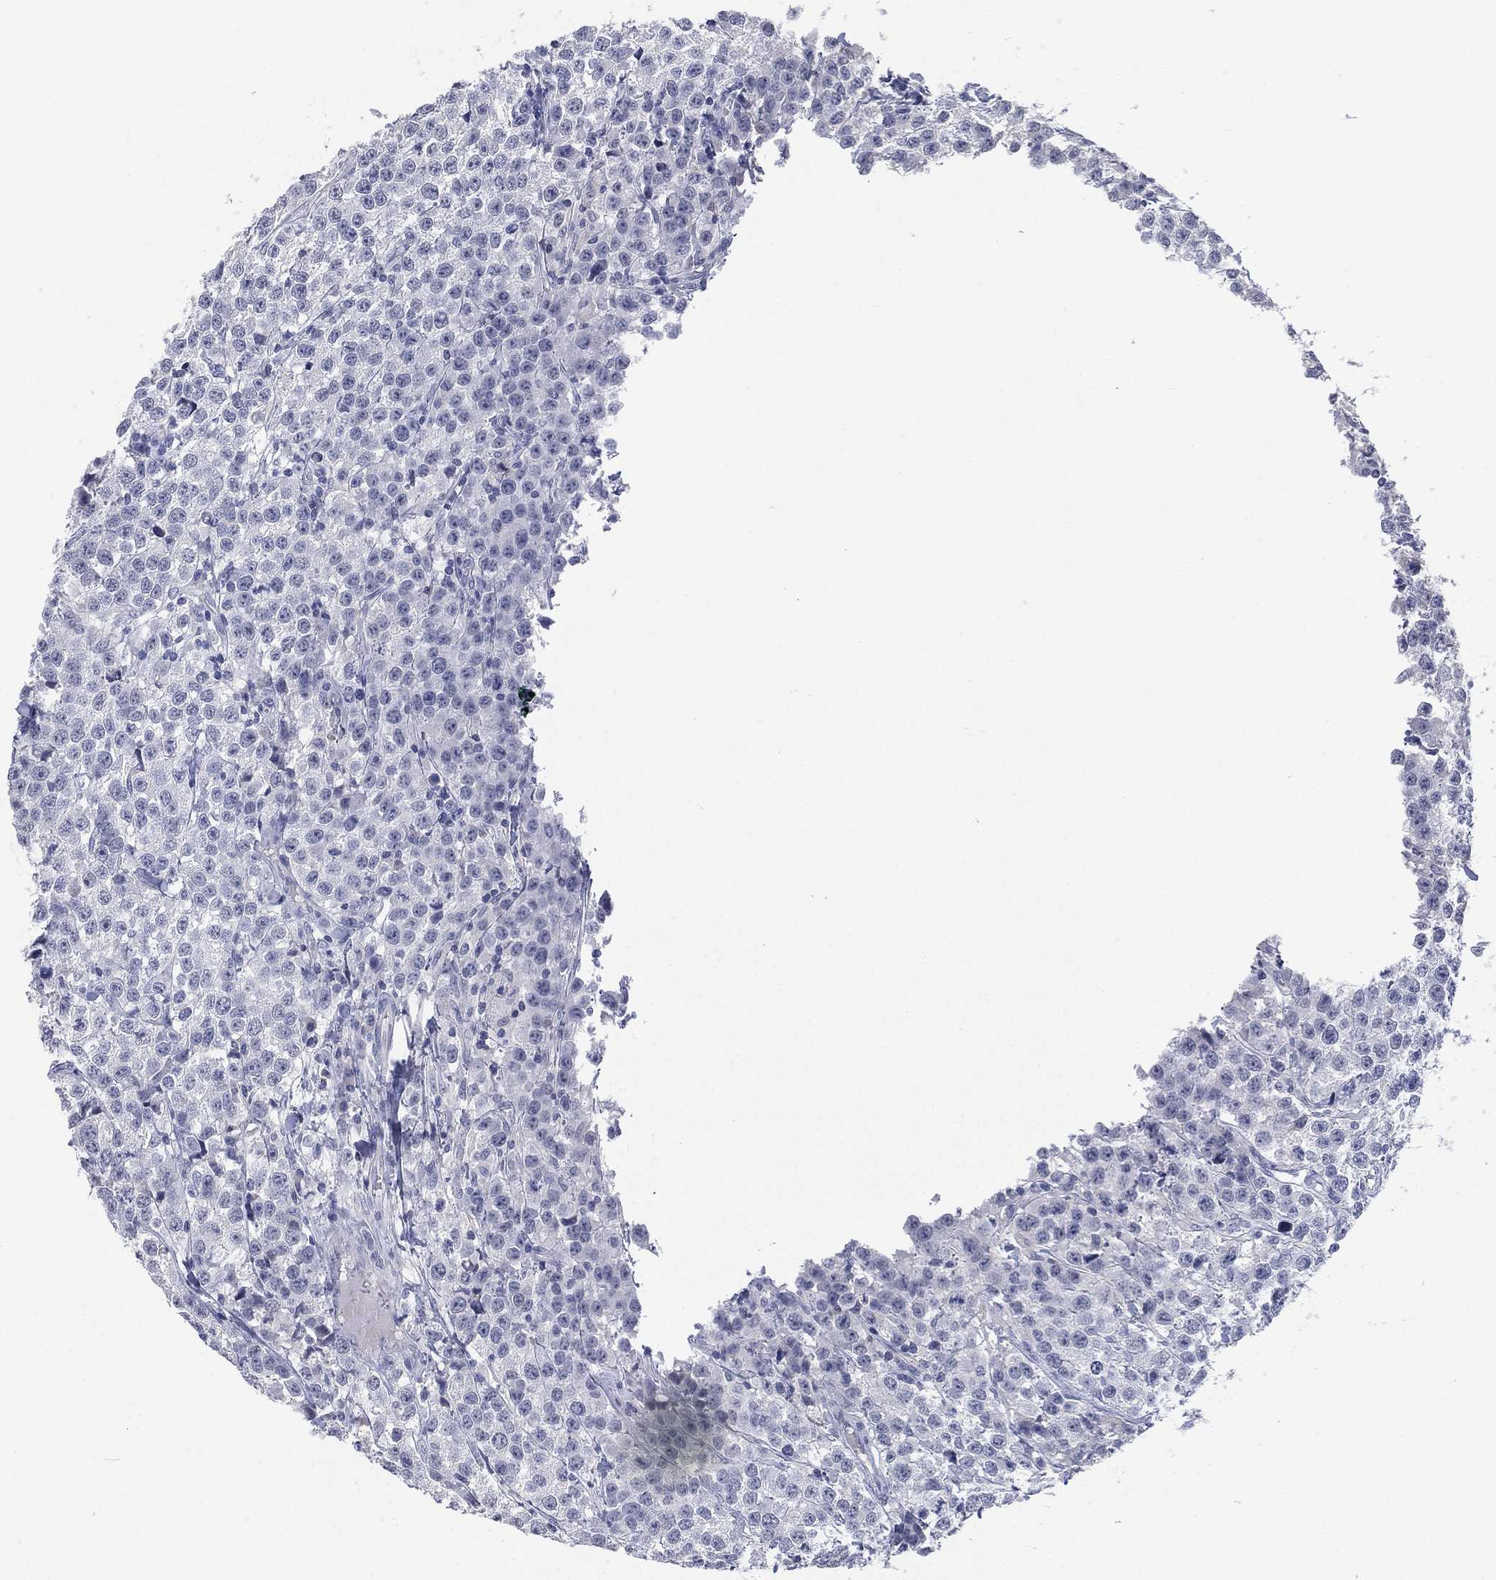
{"staining": {"intensity": "negative", "quantity": "none", "location": "none"}, "tissue": "testis cancer", "cell_type": "Tumor cells", "image_type": "cancer", "snomed": [{"axis": "morphology", "description": "Seminoma, NOS"}, {"axis": "topography", "description": "Testis"}], "caption": "Seminoma (testis) was stained to show a protein in brown. There is no significant staining in tumor cells.", "gene": "KRT35", "patient": {"sex": "male", "age": 59}}